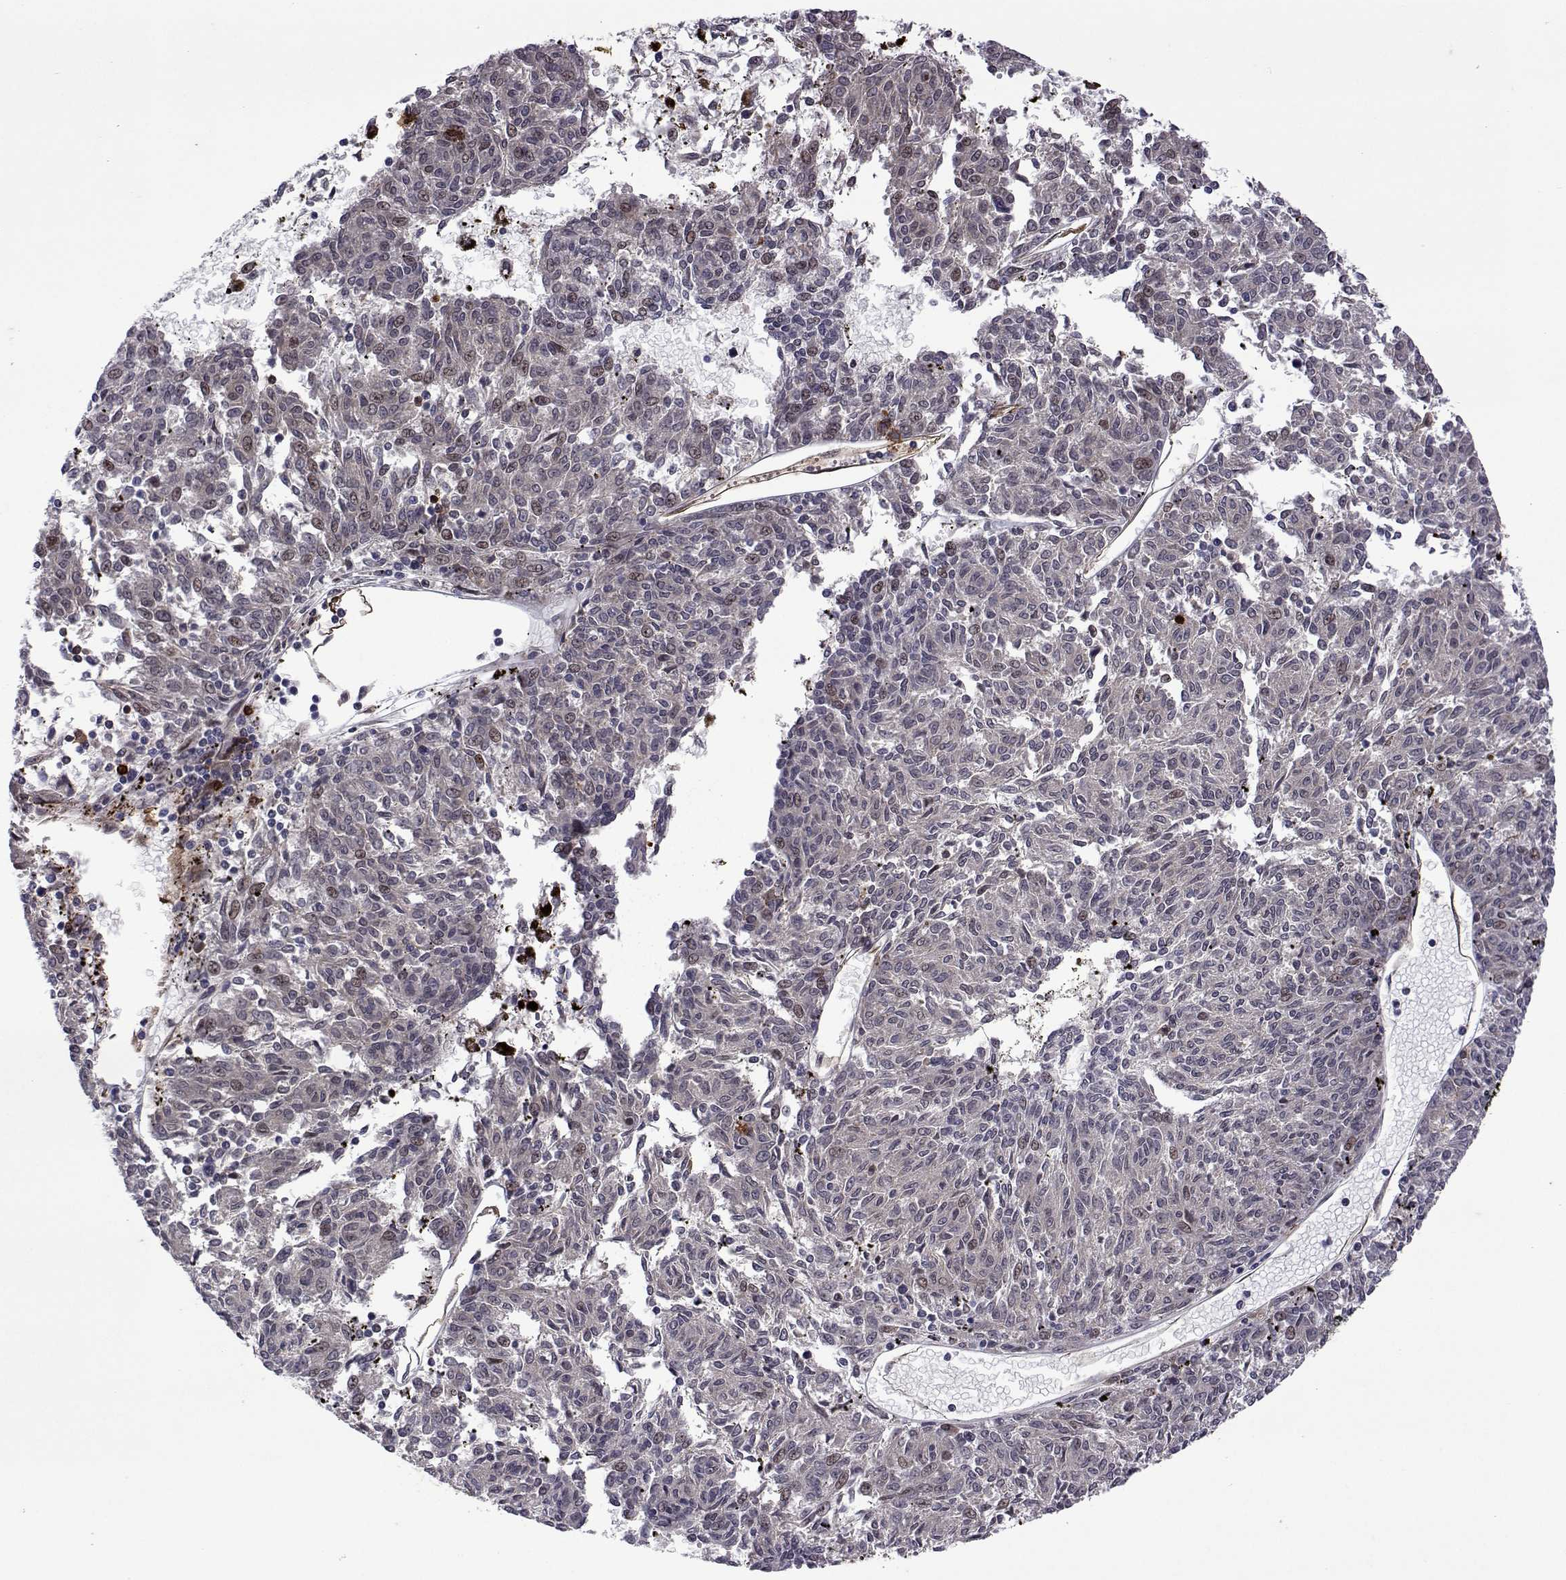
{"staining": {"intensity": "weak", "quantity": "<25%", "location": "nuclear"}, "tissue": "melanoma", "cell_type": "Tumor cells", "image_type": "cancer", "snomed": [{"axis": "morphology", "description": "Malignant melanoma, NOS"}, {"axis": "topography", "description": "Skin"}], "caption": "Malignant melanoma was stained to show a protein in brown. There is no significant staining in tumor cells.", "gene": "EFCAB3", "patient": {"sex": "female", "age": 72}}